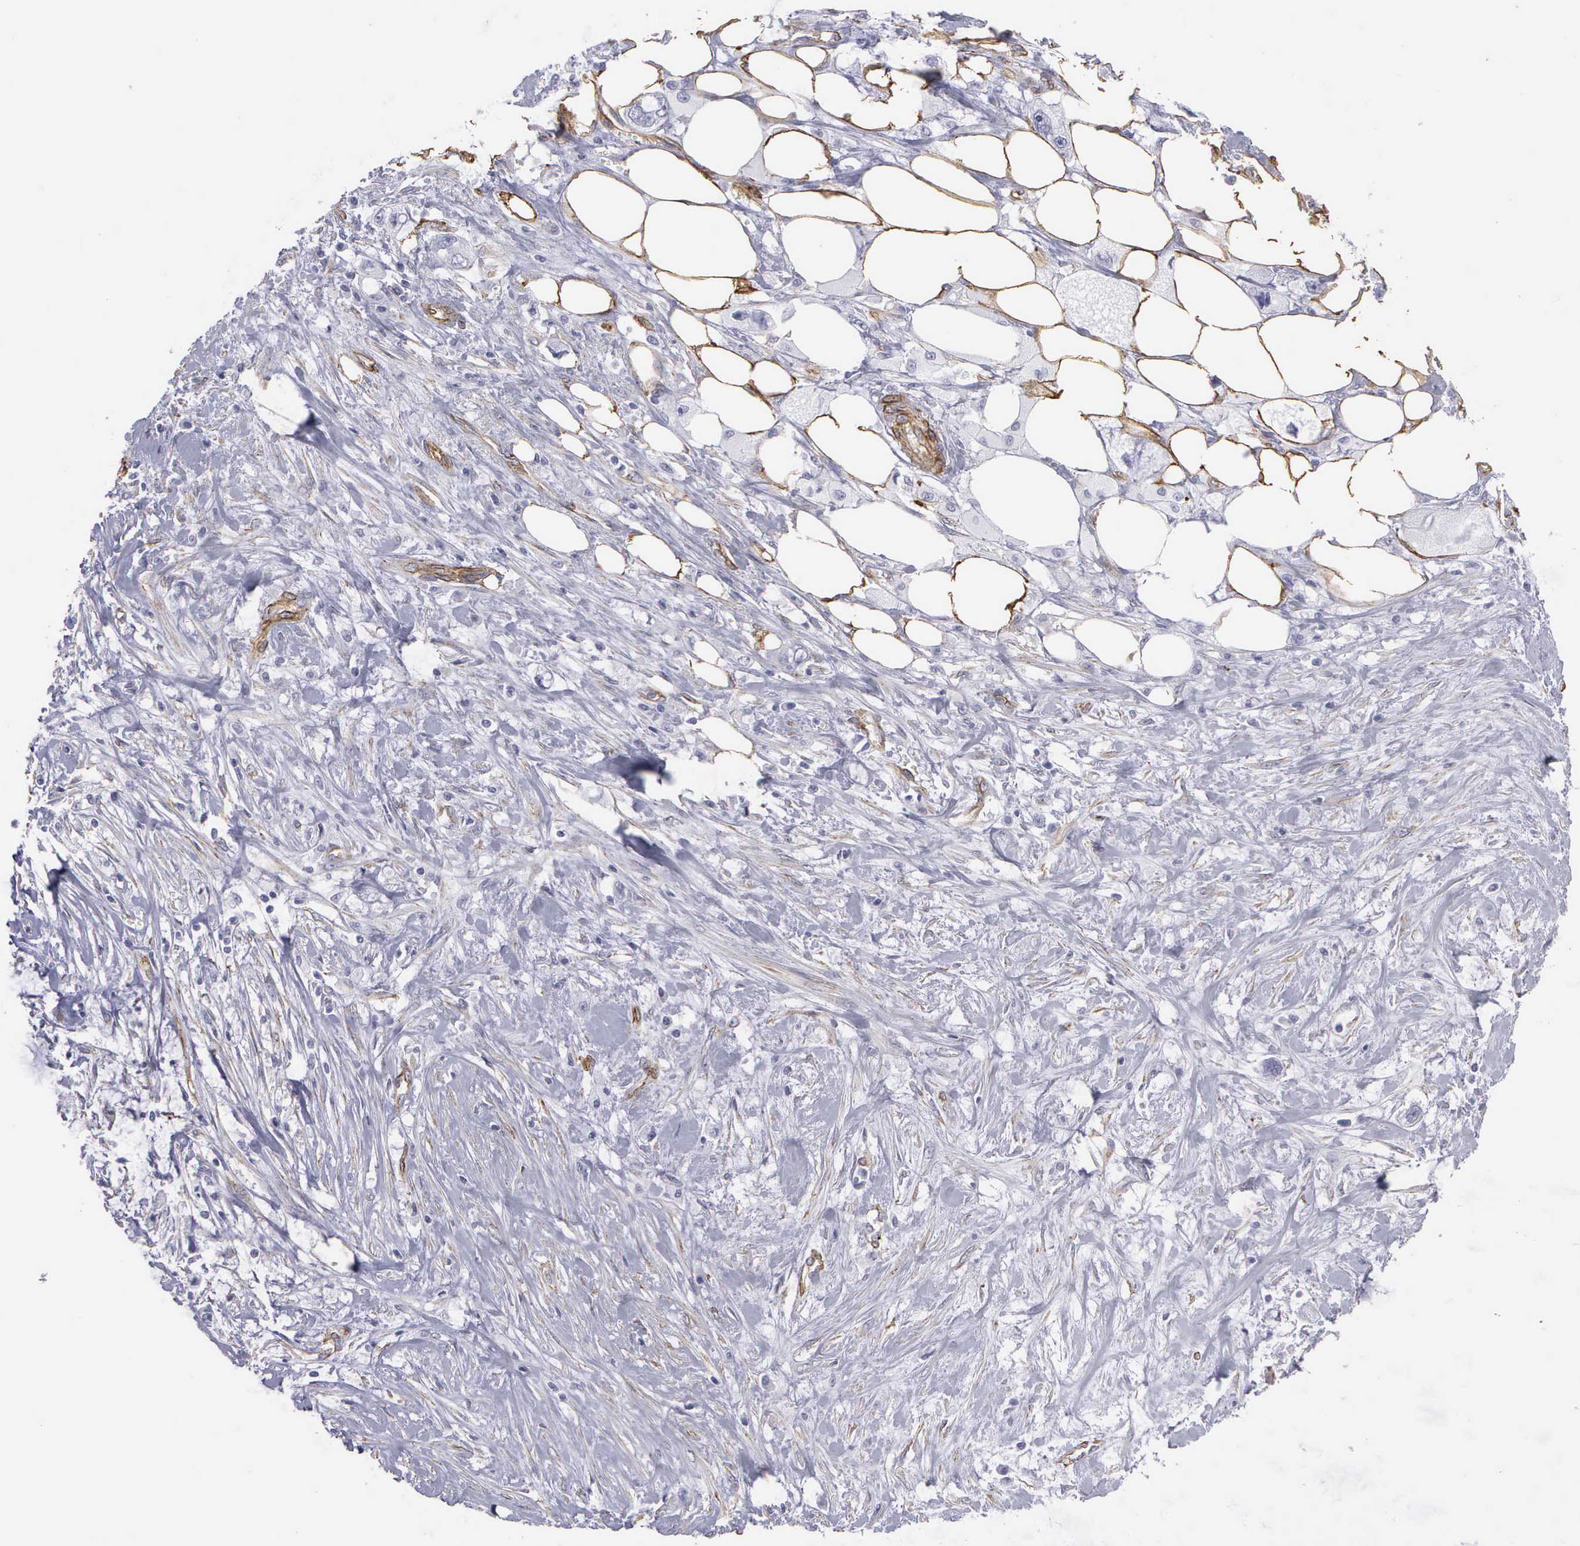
{"staining": {"intensity": "negative", "quantity": "none", "location": "none"}, "tissue": "pancreatic cancer", "cell_type": "Tumor cells", "image_type": "cancer", "snomed": [{"axis": "morphology", "description": "Adenocarcinoma, NOS"}, {"axis": "topography", "description": "Pancreas"}, {"axis": "topography", "description": "Stomach, upper"}], "caption": "A photomicrograph of human adenocarcinoma (pancreatic) is negative for staining in tumor cells.", "gene": "MAGEB10", "patient": {"sex": "male", "age": 77}}